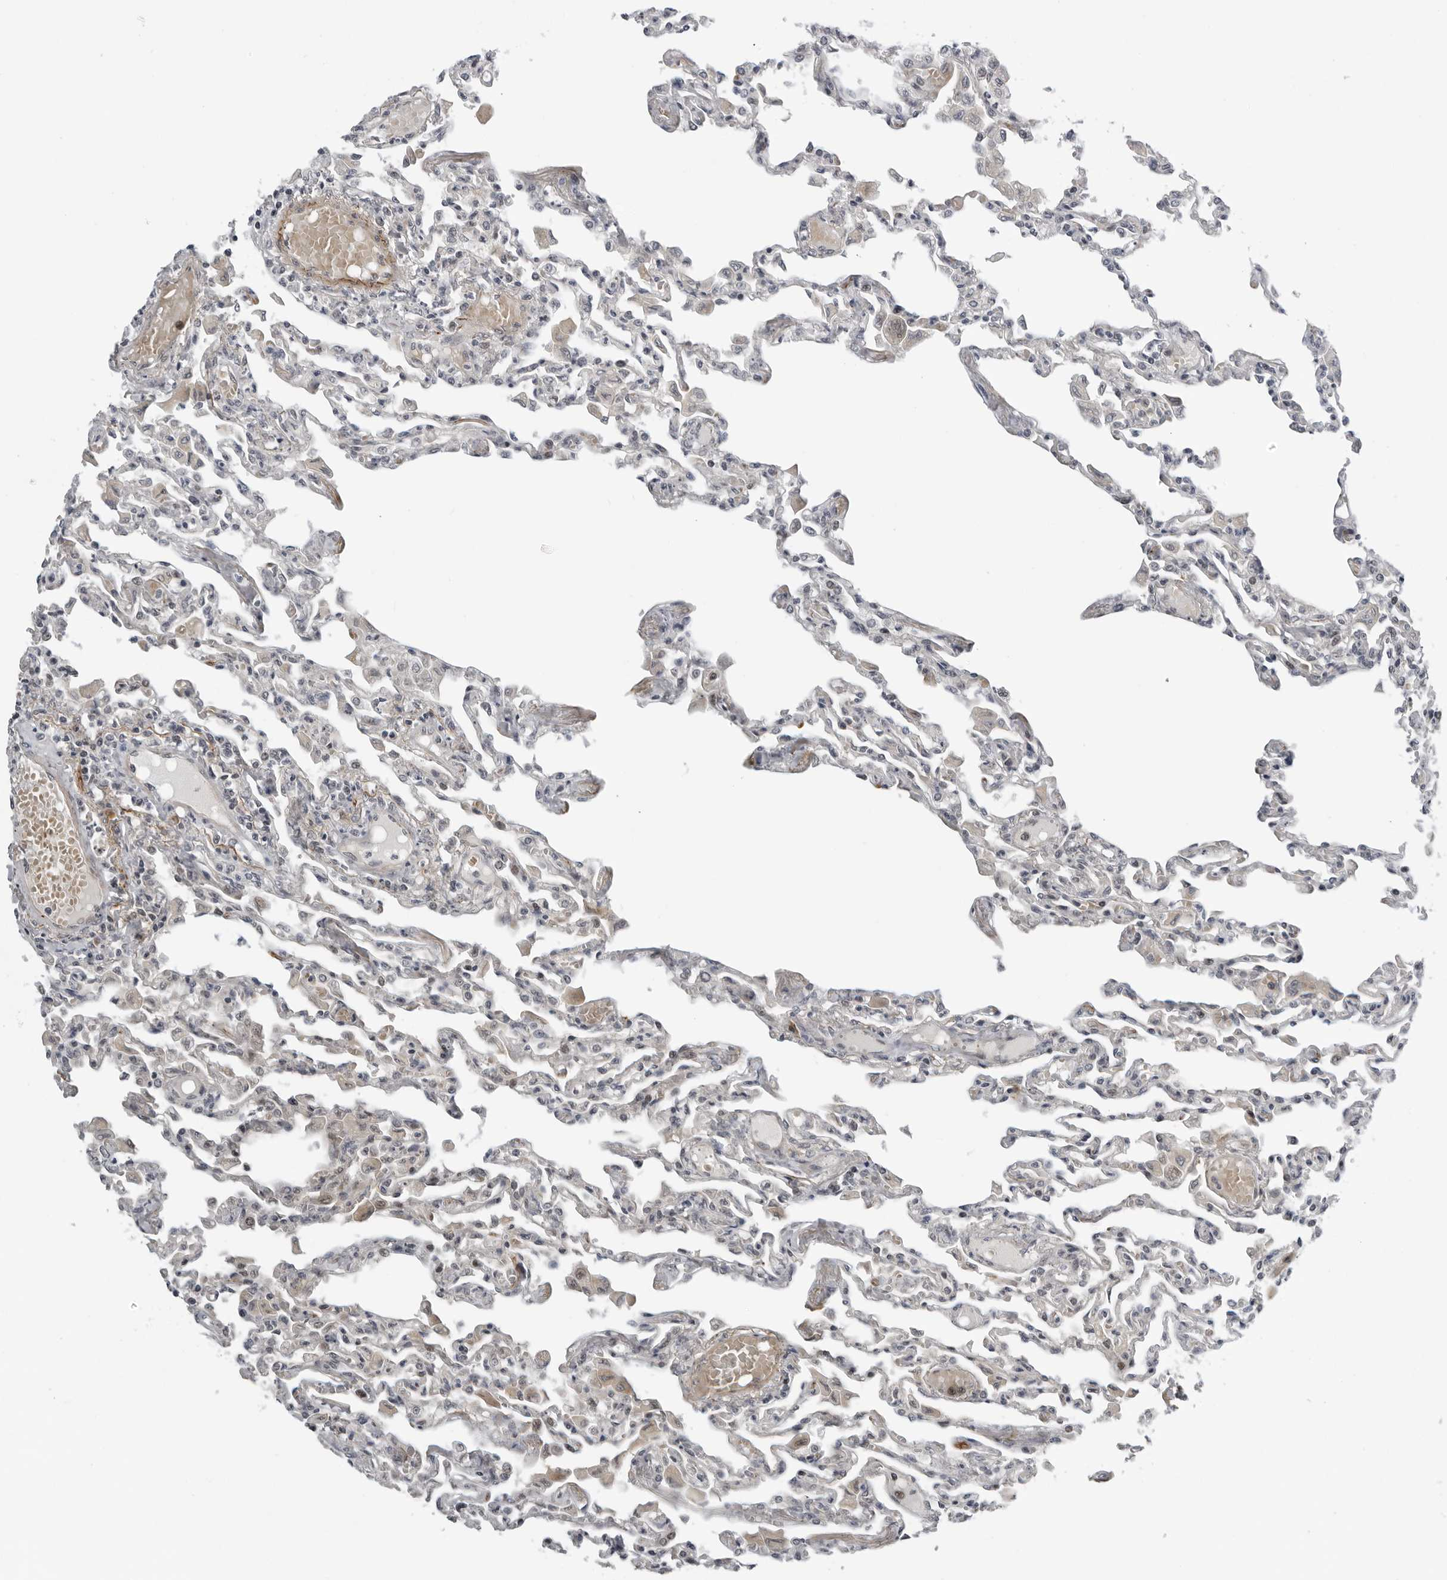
{"staining": {"intensity": "moderate", "quantity": "<25%", "location": "nuclear"}, "tissue": "lung", "cell_type": "Alveolar cells", "image_type": "normal", "snomed": [{"axis": "morphology", "description": "Normal tissue, NOS"}, {"axis": "topography", "description": "Bronchus"}, {"axis": "topography", "description": "Lung"}], "caption": "The micrograph exhibits a brown stain indicating the presence of a protein in the nuclear of alveolar cells in lung.", "gene": "ALPK2", "patient": {"sex": "female", "age": 49}}